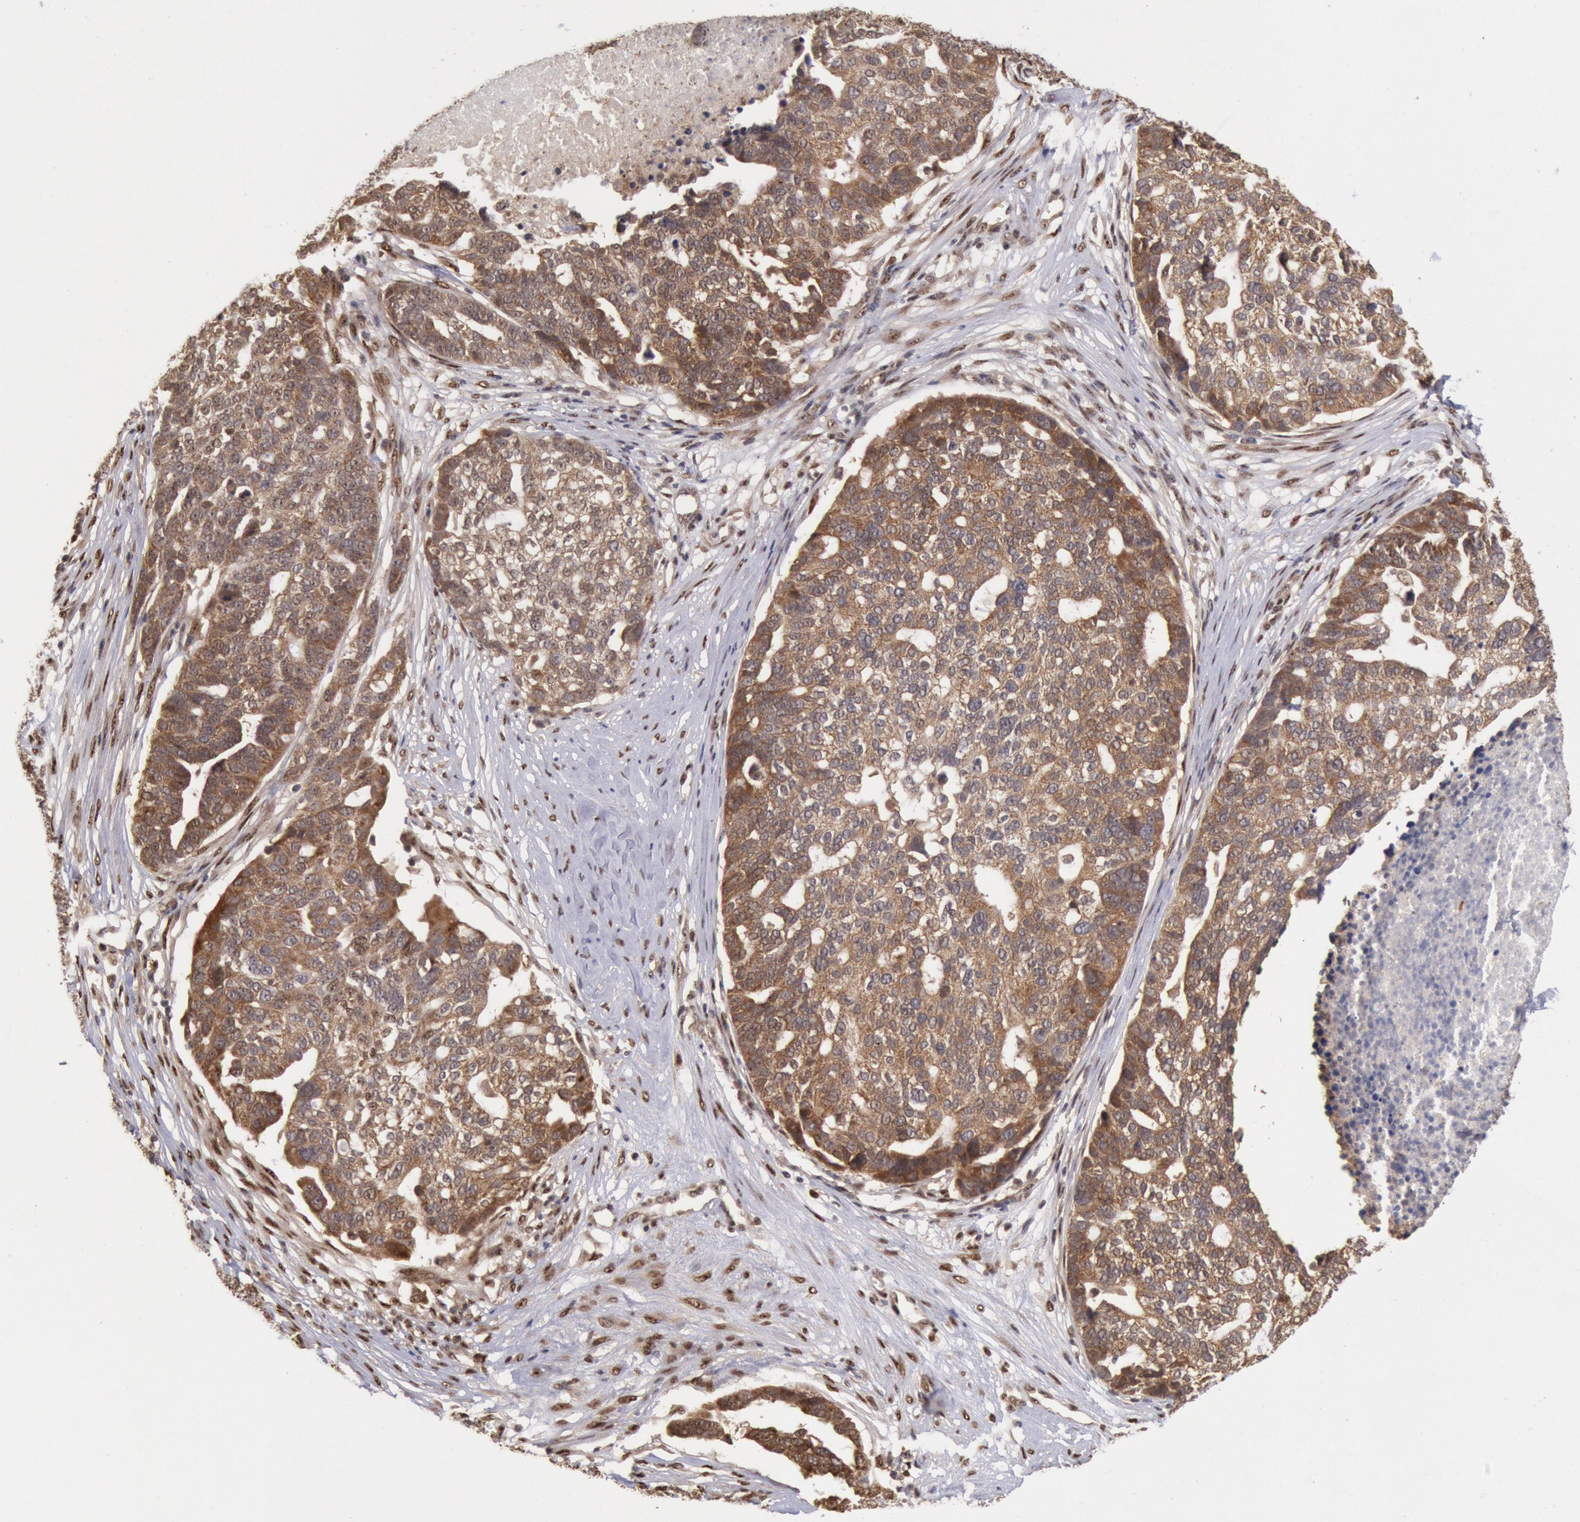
{"staining": {"intensity": "moderate", "quantity": ">75%", "location": "cytoplasmic/membranous"}, "tissue": "ovarian cancer", "cell_type": "Tumor cells", "image_type": "cancer", "snomed": [{"axis": "morphology", "description": "Cystadenocarcinoma, serous, NOS"}, {"axis": "topography", "description": "Ovary"}], "caption": "Protein staining by immunohistochemistry (IHC) displays moderate cytoplasmic/membranous positivity in about >75% of tumor cells in ovarian cancer. The staining was performed using DAB (3,3'-diaminobenzidine) to visualize the protein expression in brown, while the nuclei were stained in blue with hematoxylin (Magnification: 20x).", "gene": "STX17", "patient": {"sex": "female", "age": 59}}